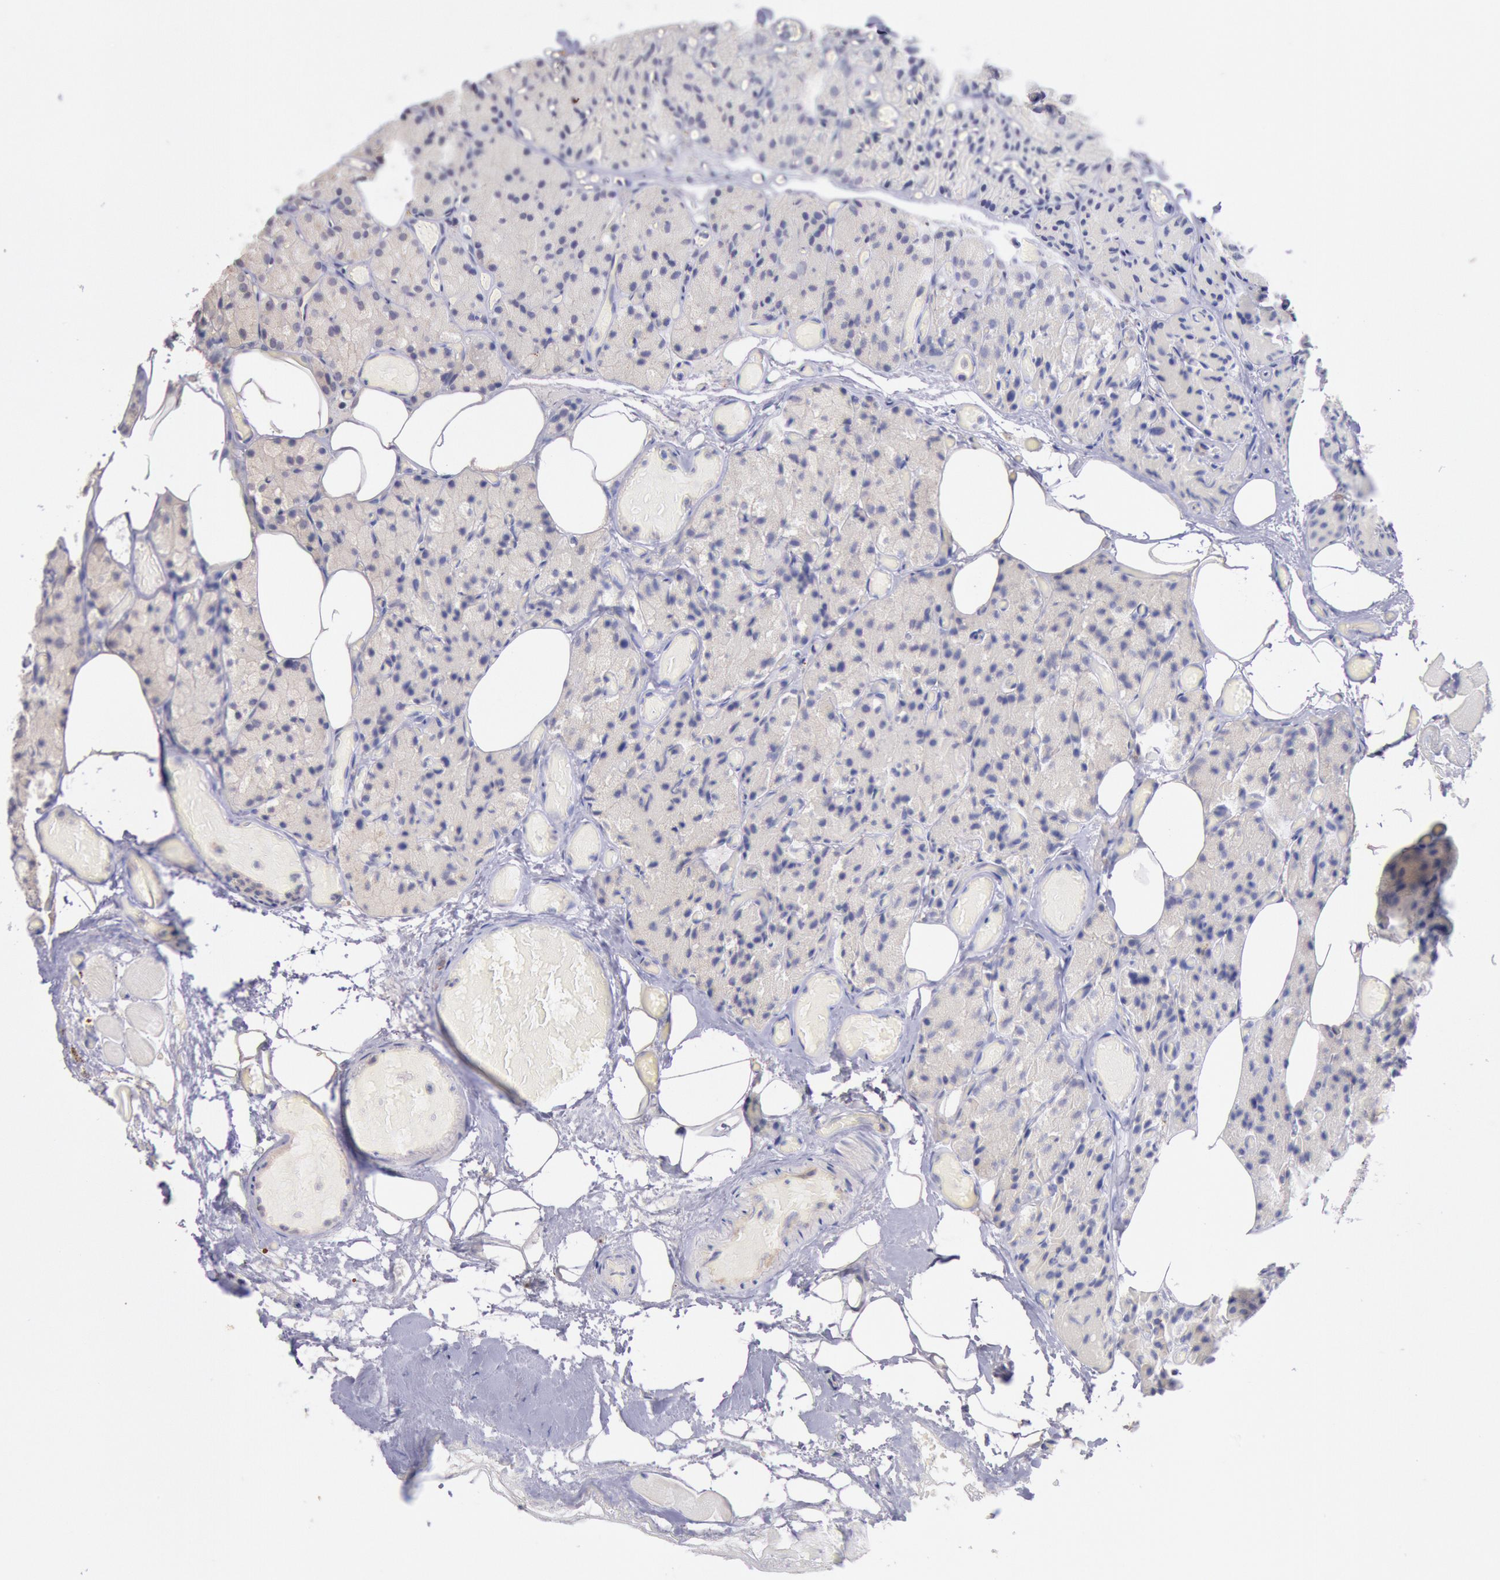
{"staining": {"intensity": "weak", "quantity": ">75%", "location": "cytoplasmic/membranous"}, "tissue": "parathyroid gland", "cell_type": "Glandular cells", "image_type": "normal", "snomed": [{"axis": "morphology", "description": "Normal tissue, NOS"}, {"axis": "topography", "description": "Skeletal muscle"}, {"axis": "topography", "description": "Parathyroid gland"}], "caption": "Parathyroid gland stained with immunohistochemistry demonstrates weak cytoplasmic/membranous expression in about >75% of glandular cells. (DAB (3,3'-diaminobenzidine) = brown stain, brightfield microscopy at high magnification).", "gene": "GAL3ST1", "patient": {"sex": "female", "age": 37}}